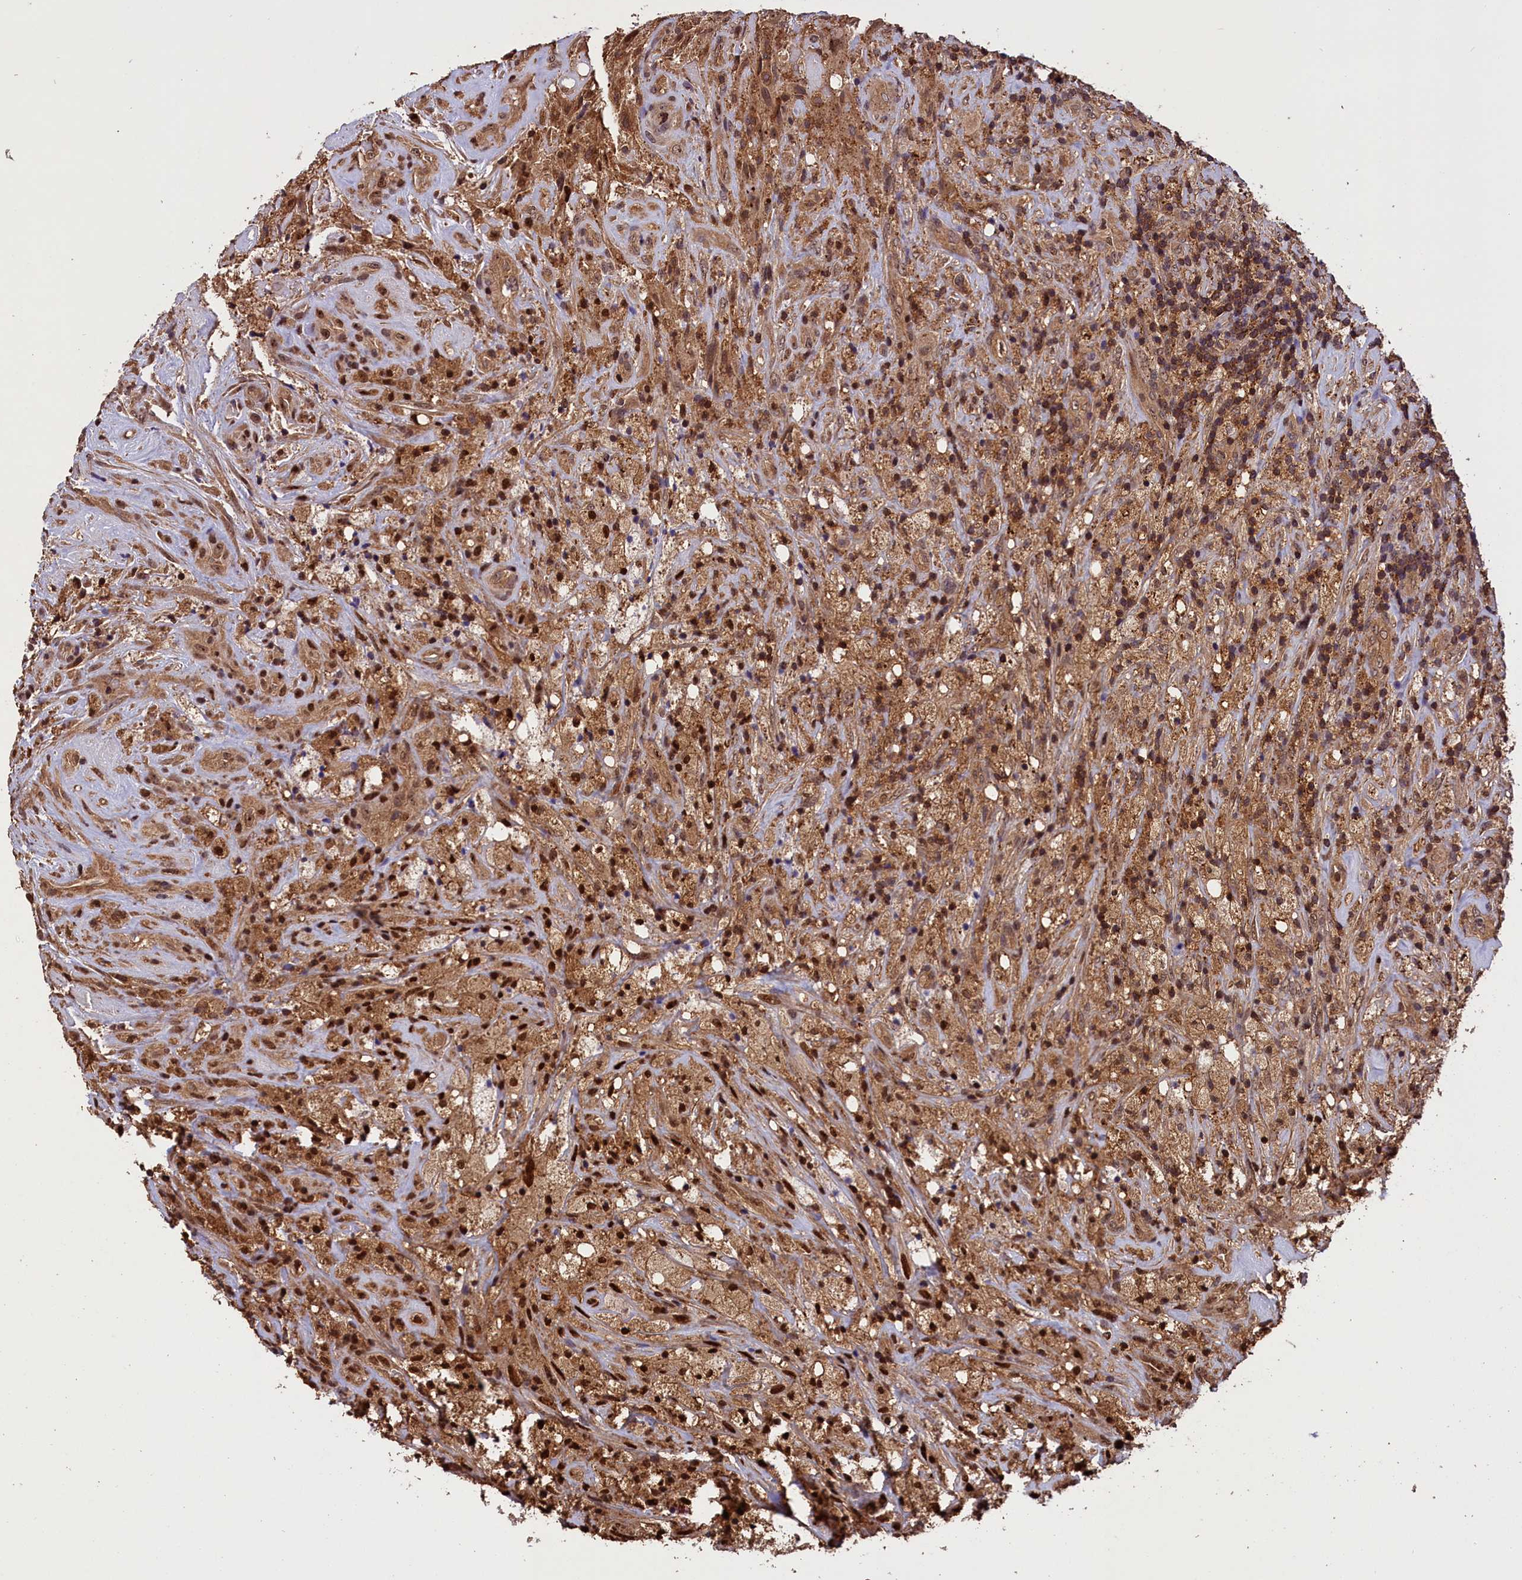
{"staining": {"intensity": "moderate", "quantity": ">75%", "location": "cytoplasmic/membranous,nuclear"}, "tissue": "glioma", "cell_type": "Tumor cells", "image_type": "cancer", "snomed": [{"axis": "morphology", "description": "Glioma, malignant, High grade"}, {"axis": "topography", "description": "Brain"}], "caption": "Protein staining by immunohistochemistry demonstrates moderate cytoplasmic/membranous and nuclear expression in about >75% of tumor cells in glioma.", "gene": "IST1", "patient": {"sex": "male", "age": 69}}